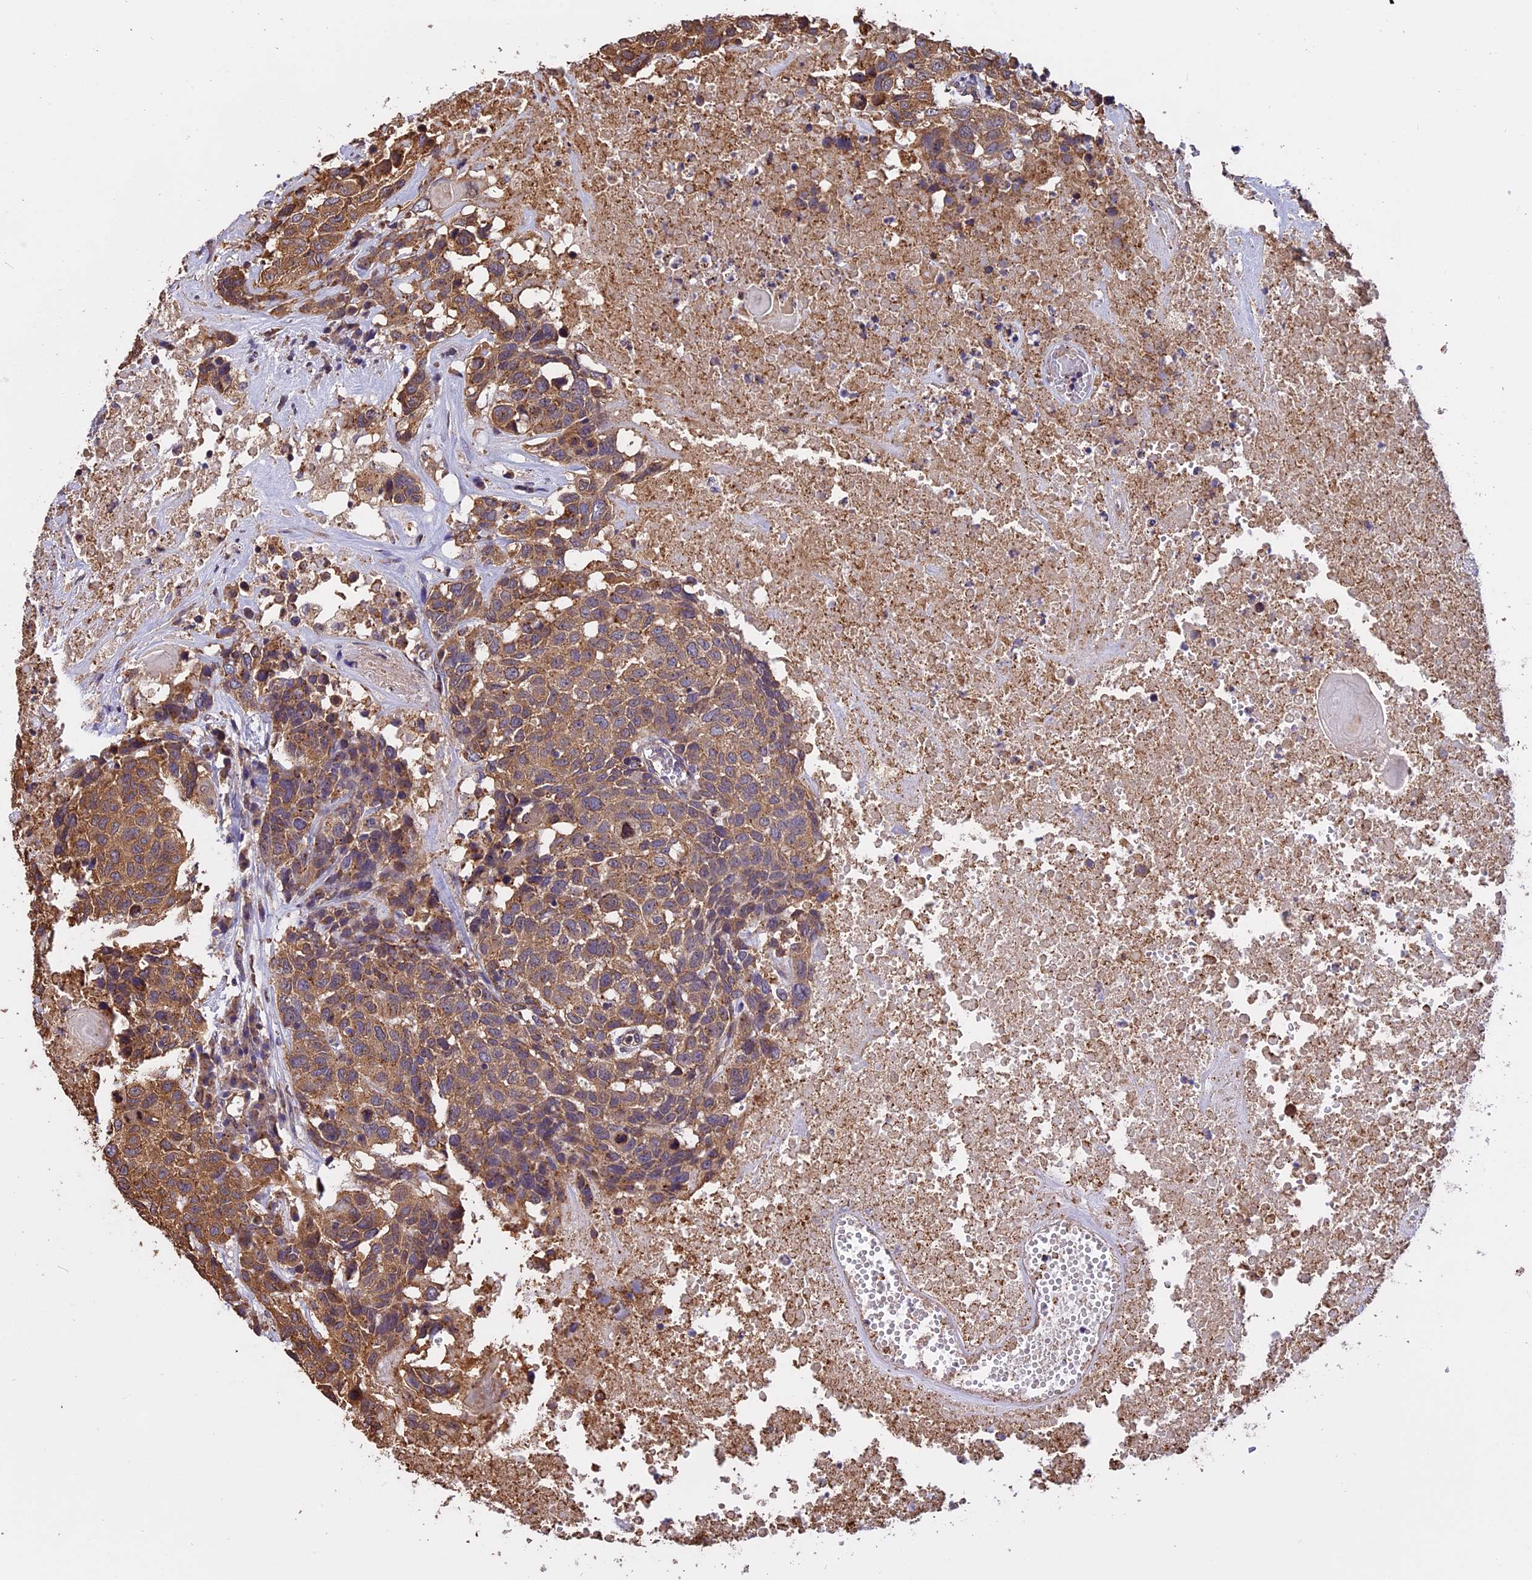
{"staining": {"intensity": "moderate", "quantity": ">75%", "location": "cytoplasmic/membranous"}, "tissue": "head and neck cancer", "cell_type": "Tumor cells", "image_type": "cancer", "snomed": [{"axis": "morphology", "description": "Squamous cell carcinoma, NOS"}, {"axis": "topography", "description": "Head-Neck"}], "caption": "Immunohistochemical staining of human head and neck cancer displays medium levels of moderate cytoplasmic/membranous expression in about >75% of tumor cells. (DAB IHC, brown staining for protein, blue staining for nuclei).", "gene": "CHMP2A", "patient": {"sex": "male", "age": 66}}